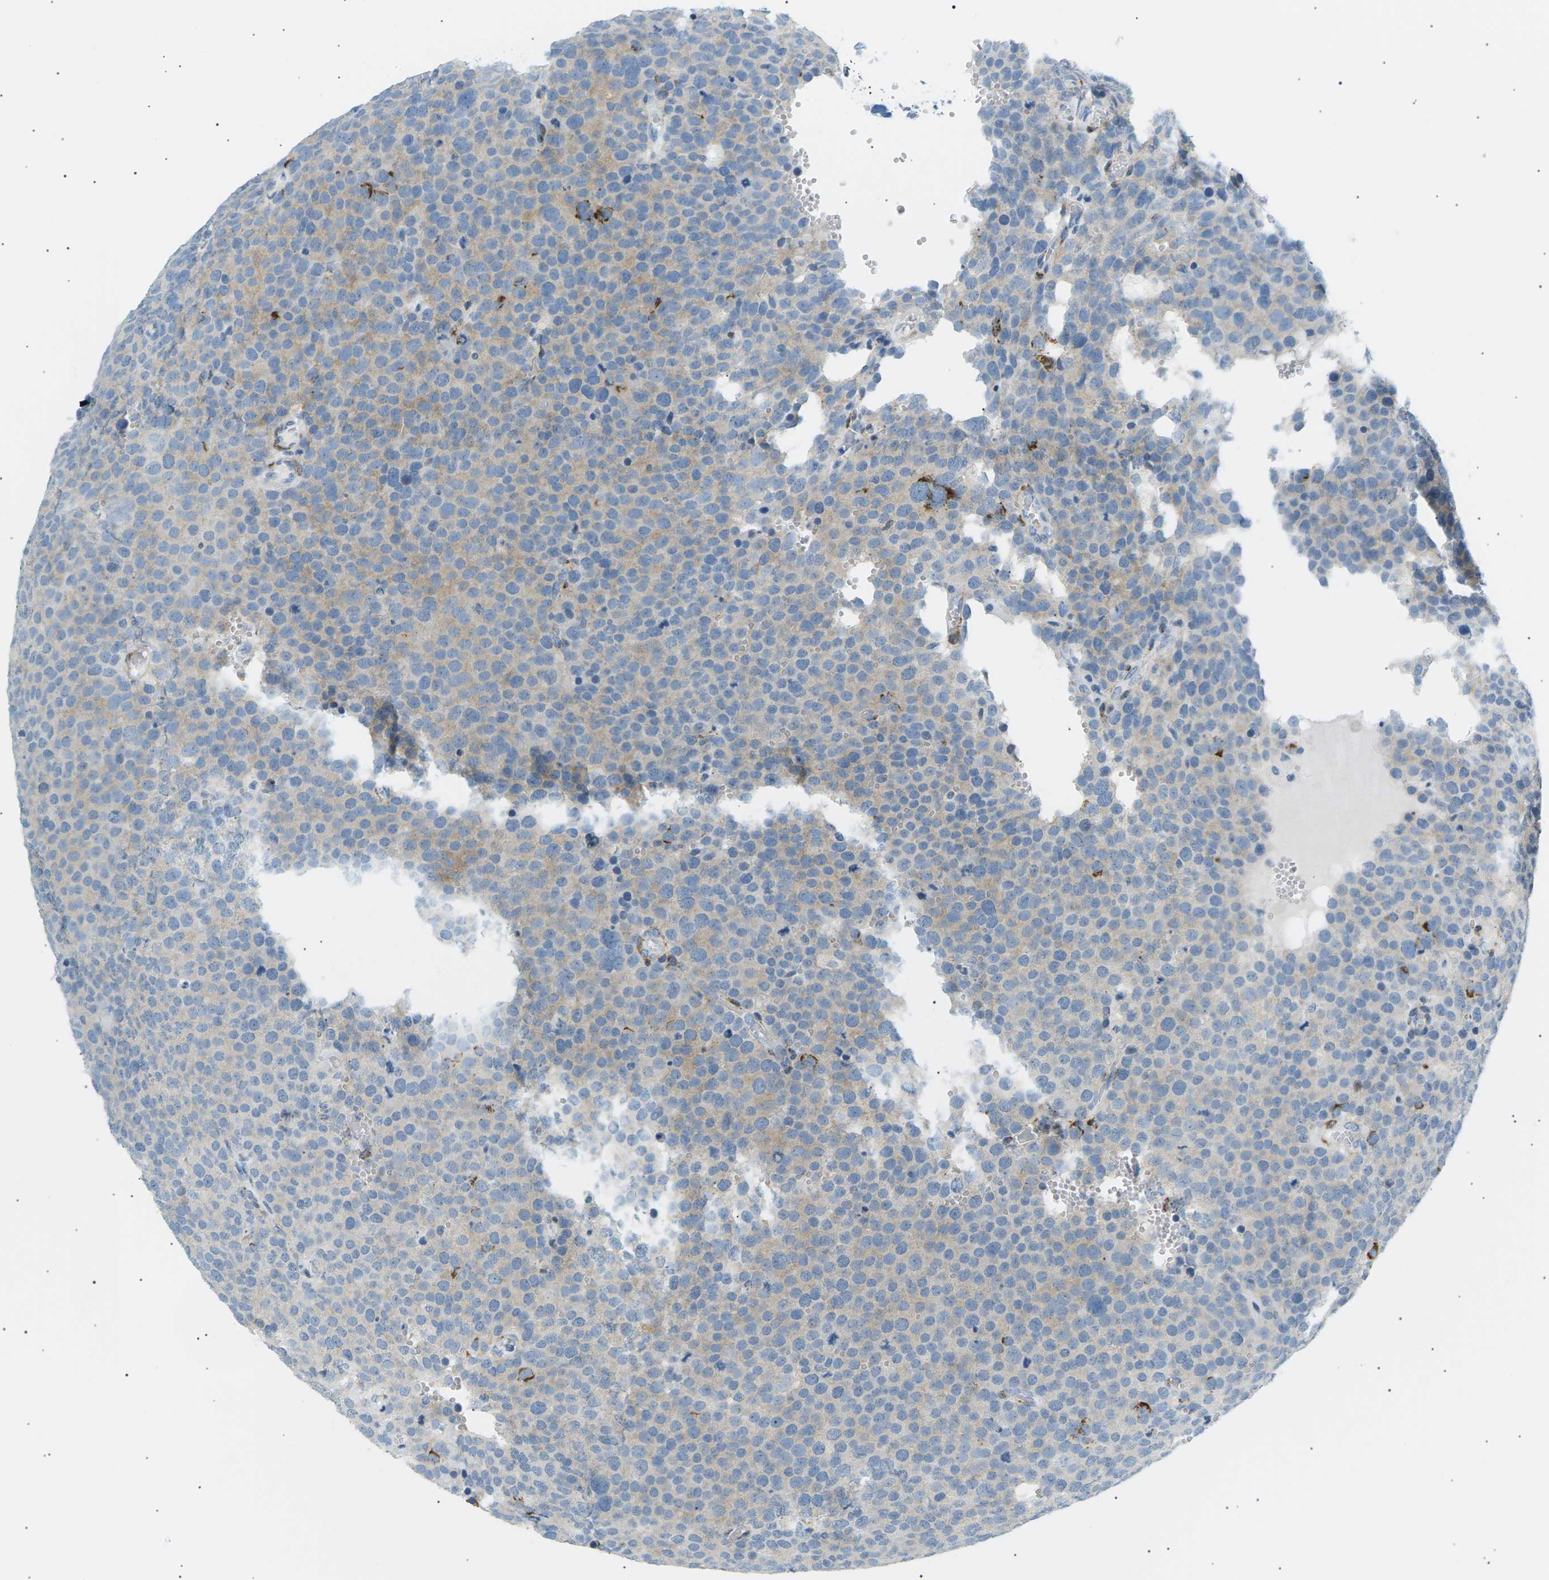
{"staining": {"intensity": "weak", "quantity": "25%-75%", "location": "cytoplasmic/membranous"}, "tissue": "testis cancer", "cell_type": "Tumor cells", "image_type": "cancer", "snomed": [{"axis": "morphology", "description": "Normal tissue, NOS"}, {"axis": "morphology", "description": "Seminoma, NOS"}, {"axis": "topography", "description": "Testis"}], "caption": "DAB immunohistochemical staining of human seminoma (testis) shows weak cytoplasmic/membranous protein positivity in about 25%-75% of tumor cells.", "gene": "SEPTIN5", "patient": {"sex": "male", "age": 71}}